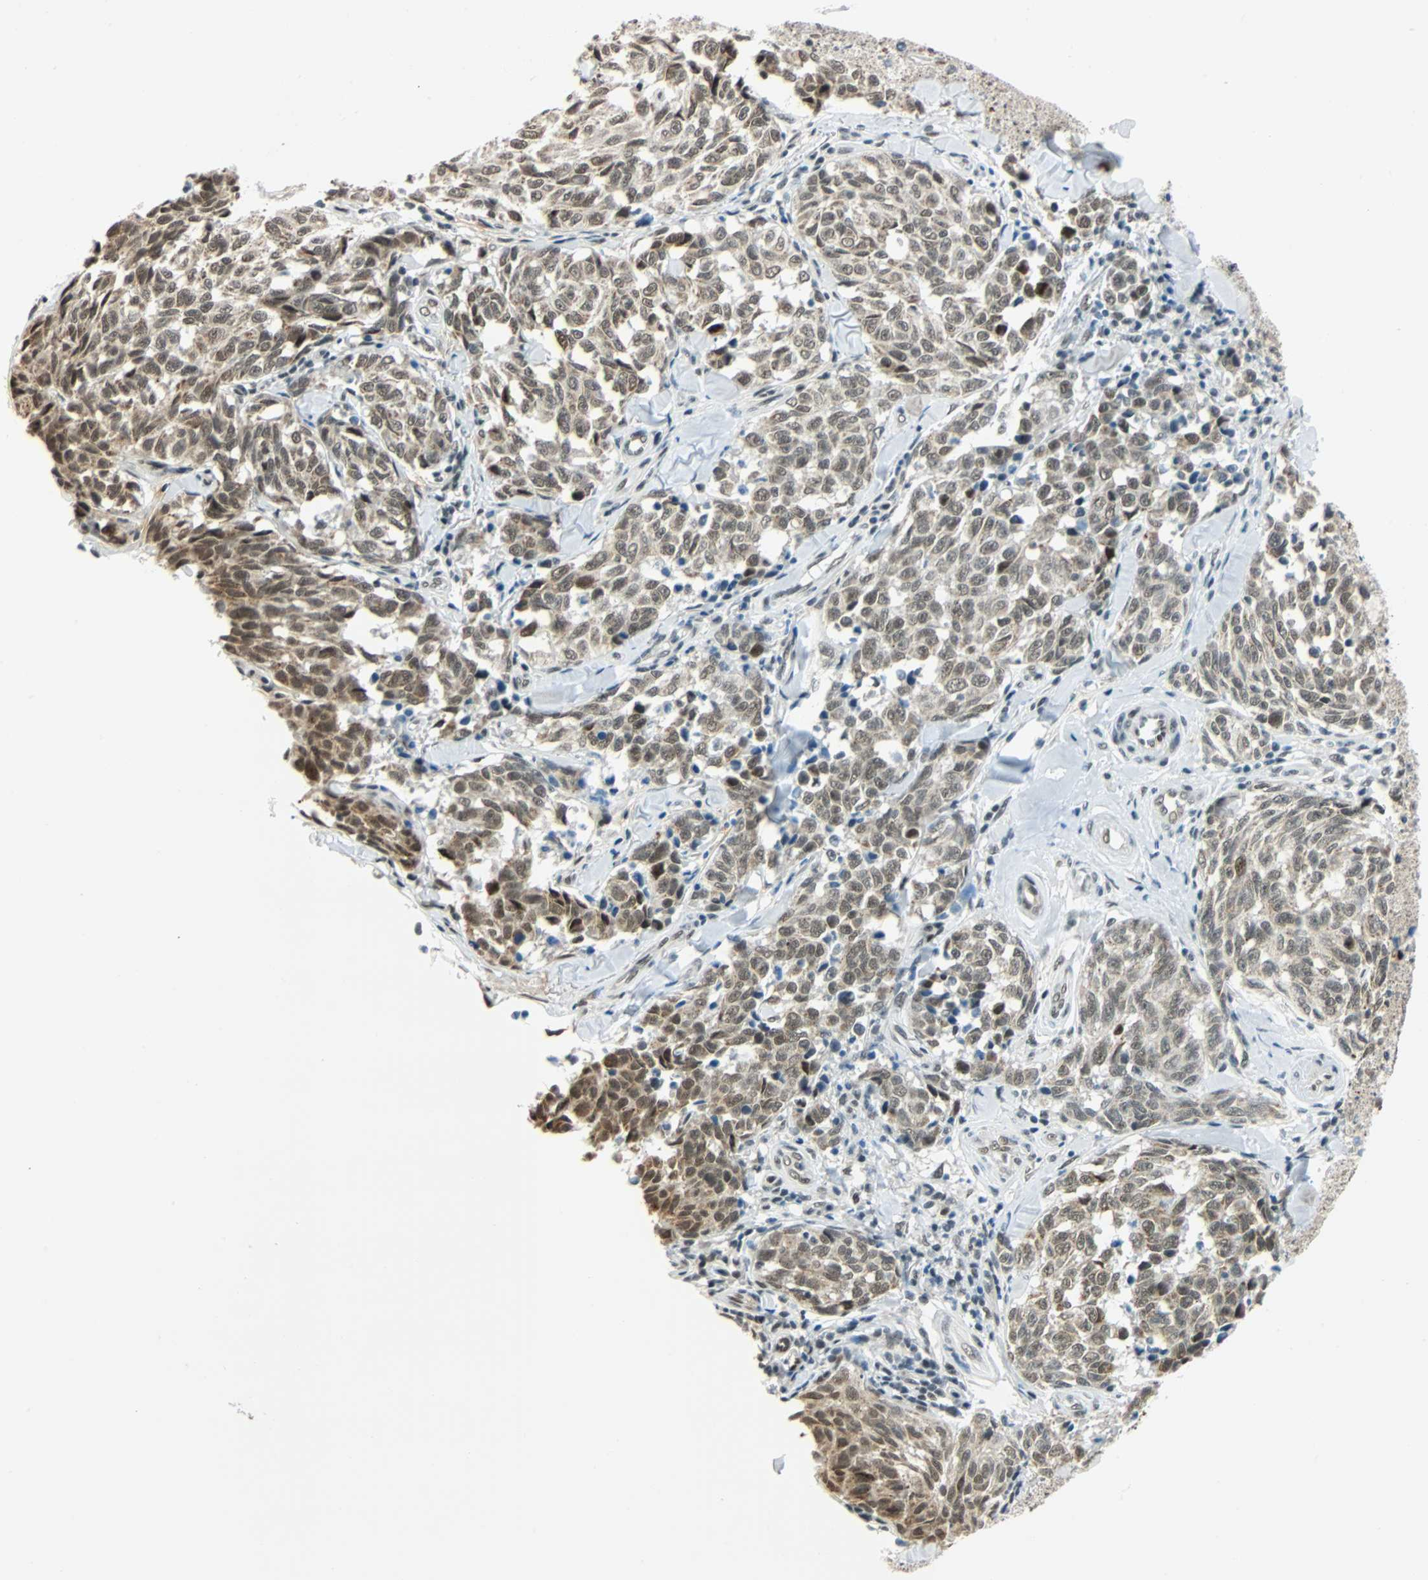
{"staining": {"intensity": "moderate", "quantity": ">75%", "location": "nuclear"}, "tissue": "melanoma", "cell_type": "Tumor cells", "image_type": "cancer", "snomed": [{"axis": "morphology", "description": "Malignant melanoma, NOS"}, {"axis": "topography", "description": "Skin"}], "caption": "Melanoma stained with a brown dye exhibits moderate nuclear positive expression in about >75% of tumor cells.", "gene": "NELFE", "patient": {"sex": "female", "age": 64}}